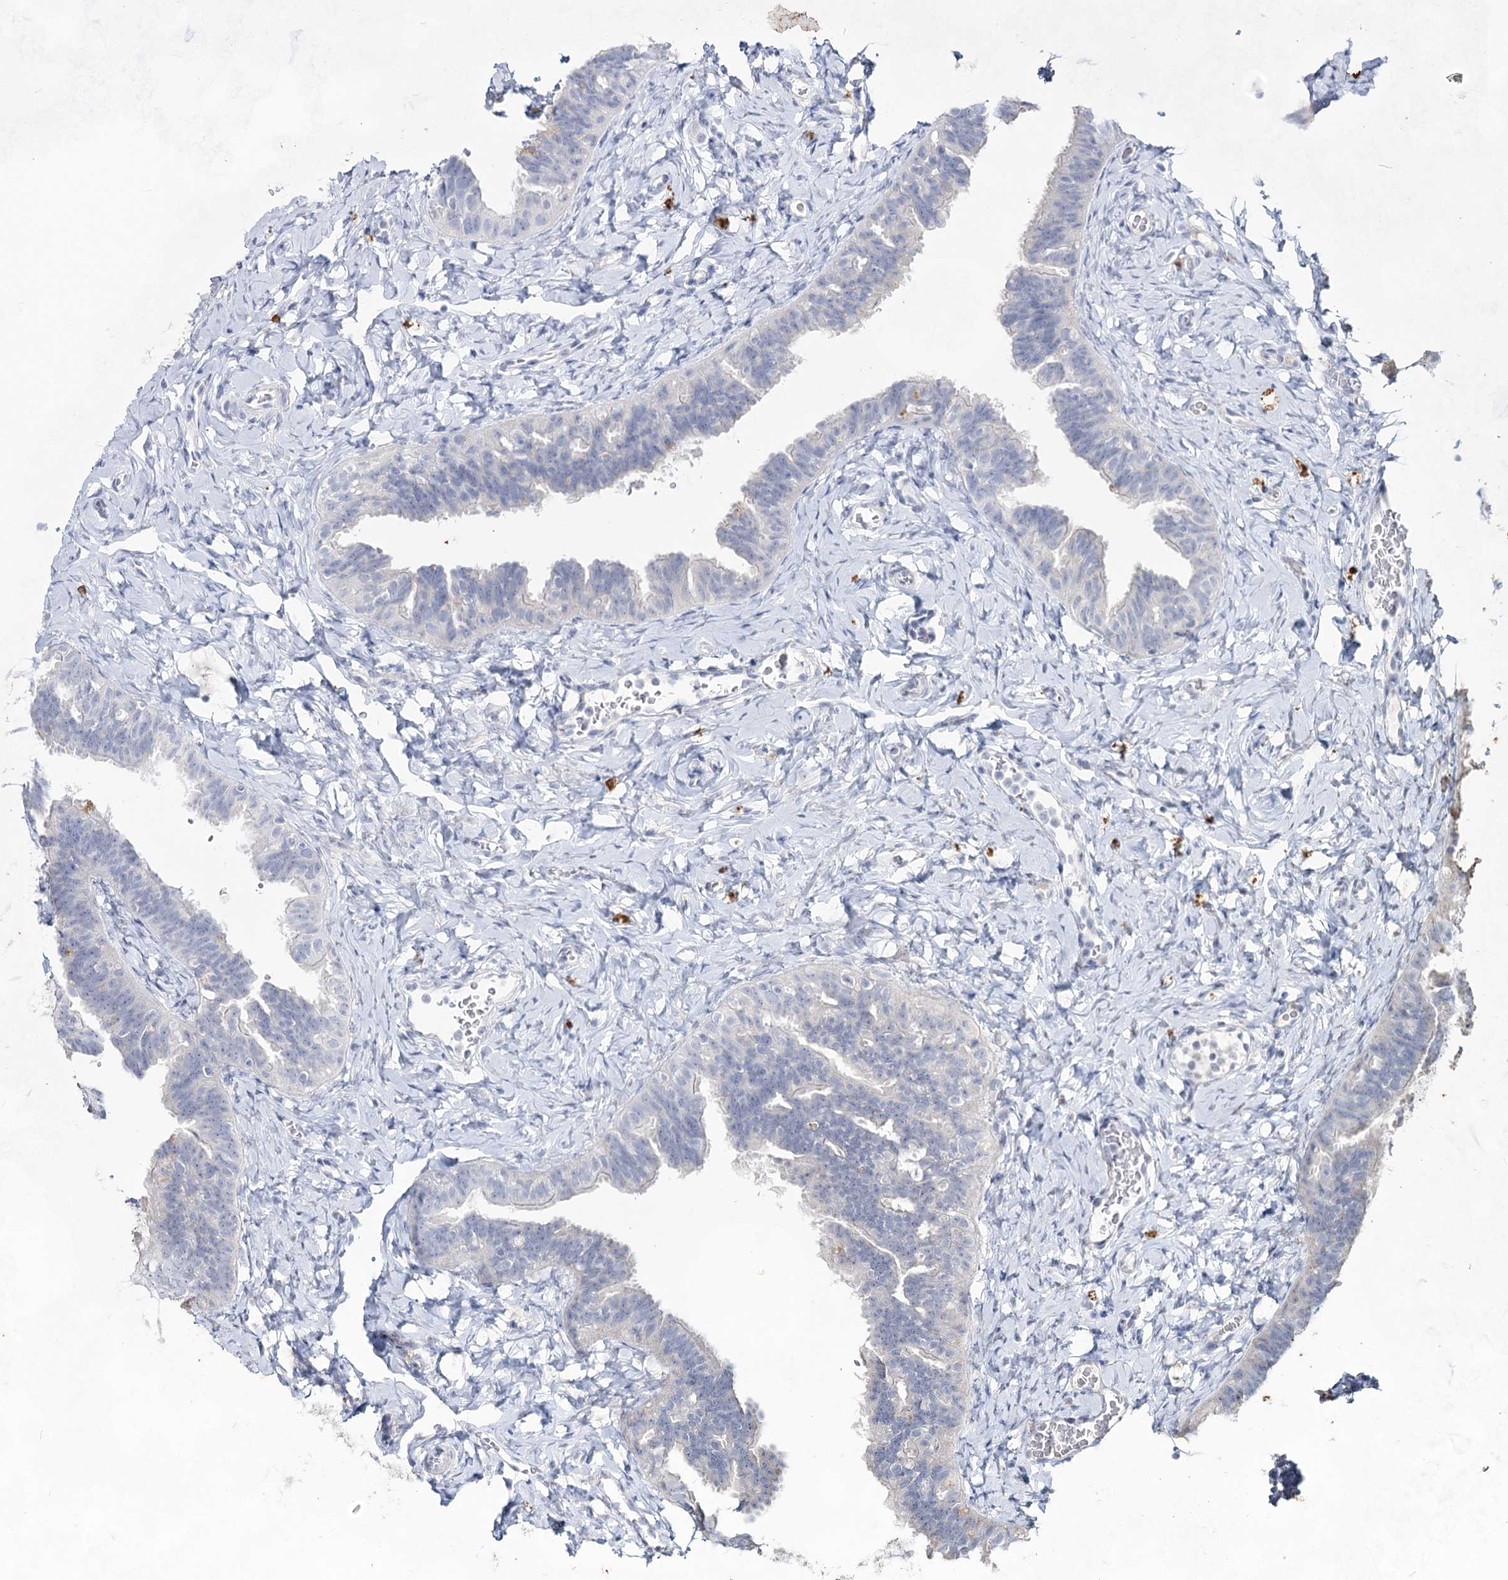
{"staining": {"intensity": "negative", "quantity": "none", "location": "none"}, "tissue": "fallopian tube", "cell_type": "Glandular cells", "image_type": "normal", "snomed": [{"axis": "morphology", "description": "Normal tissue, NOS"}, {"axis": "topography", "description": "Fallopian tube"}], "caption": "Image shows no significant protein positivity in glandular cells of normal fallopian tube.", "gene": "CCDC73", "patient": {"sex": "female", "age": 65}}